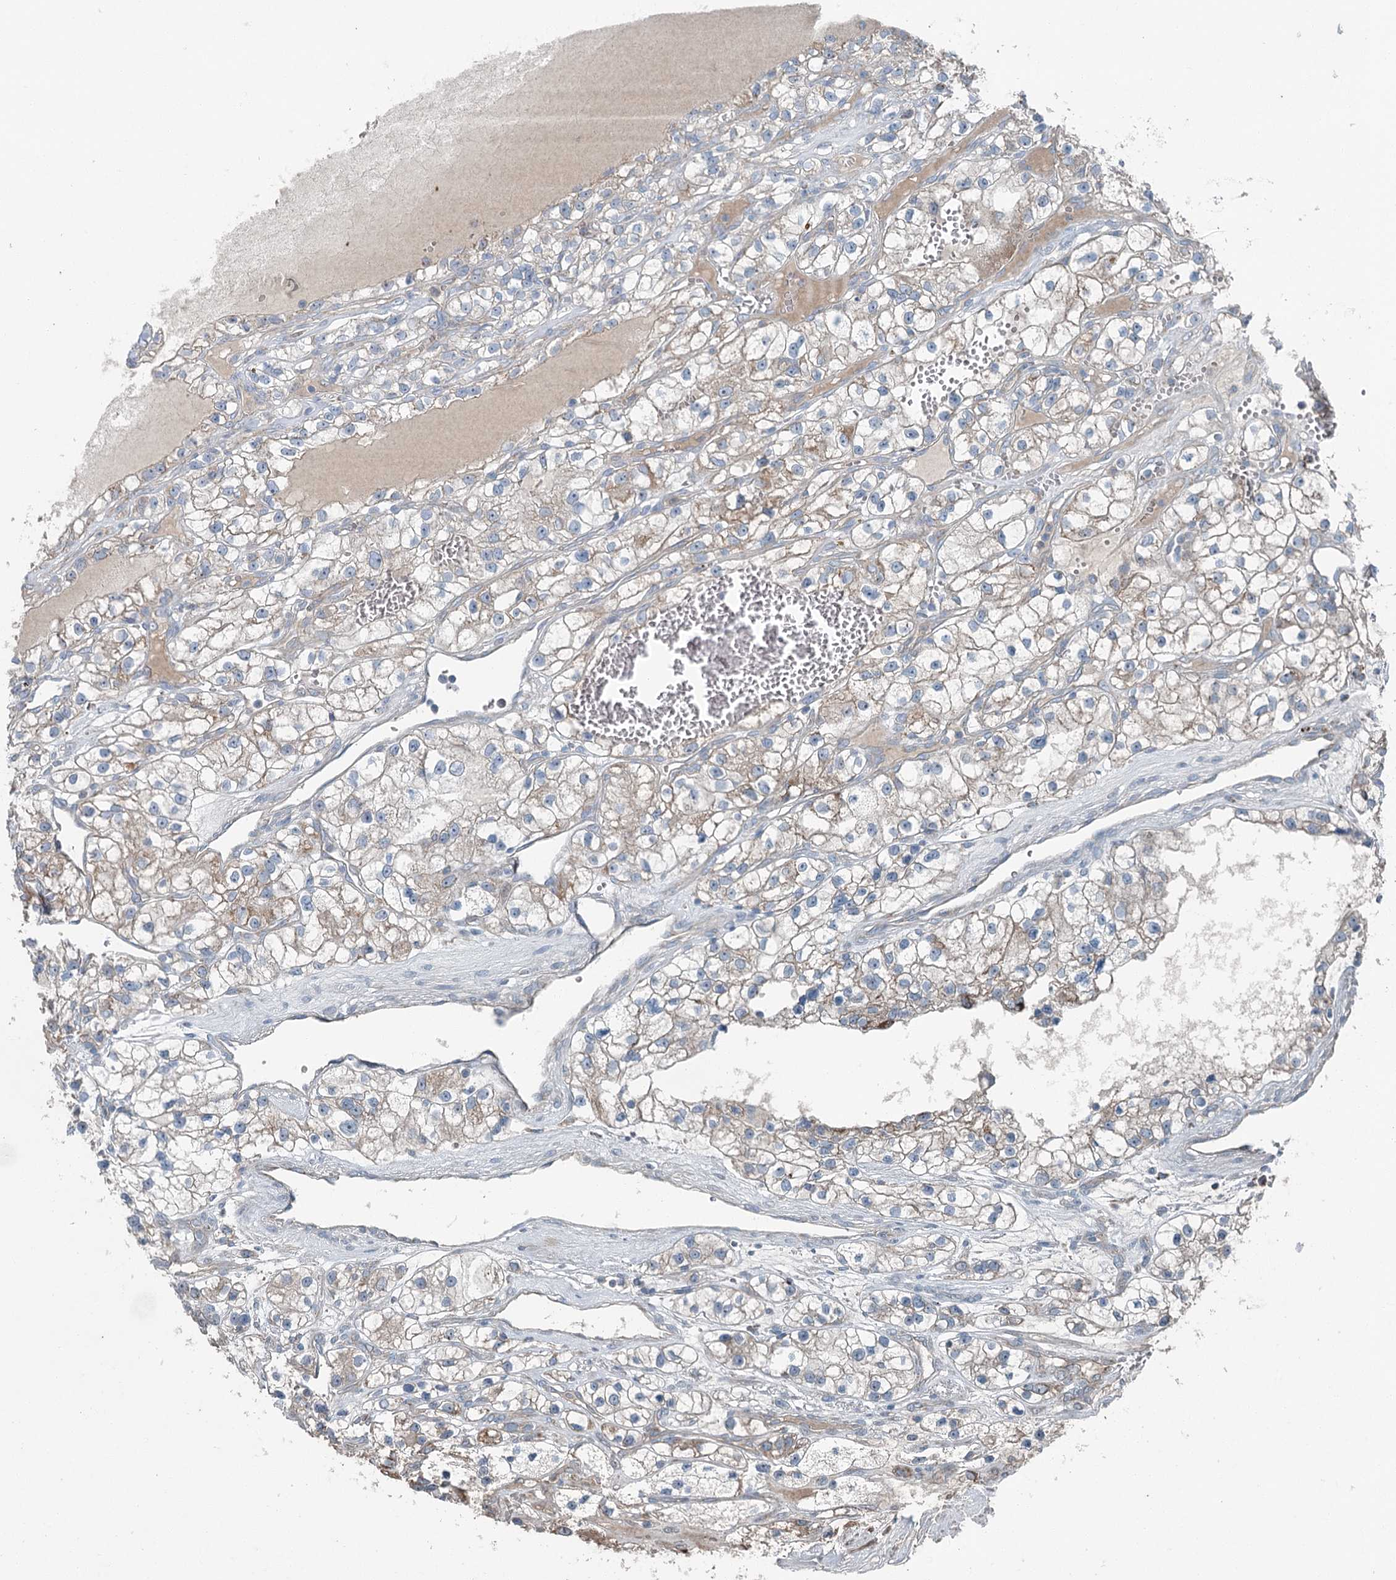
{"staining": {"intensity": "weak", "quantity": ">75%", "location": "cytoplasmic/membranous"}, "tissue": "renal cancer", "cell_type": "Tumor cells", "image_type": "cancer", "snomed": [{"axis": "morphology", "description": "Adenocarcinoma, NOS"}, {"axis": "topography", "description": "Kidney"}], "caption": "Tumor cells display low levels of weak cytoplasmic/membranous positivity in about >75% of cells in human adenocarcinoma (renal).", "gene": "CHCHD5", "patient": {"sex": "female", "age": 57}}